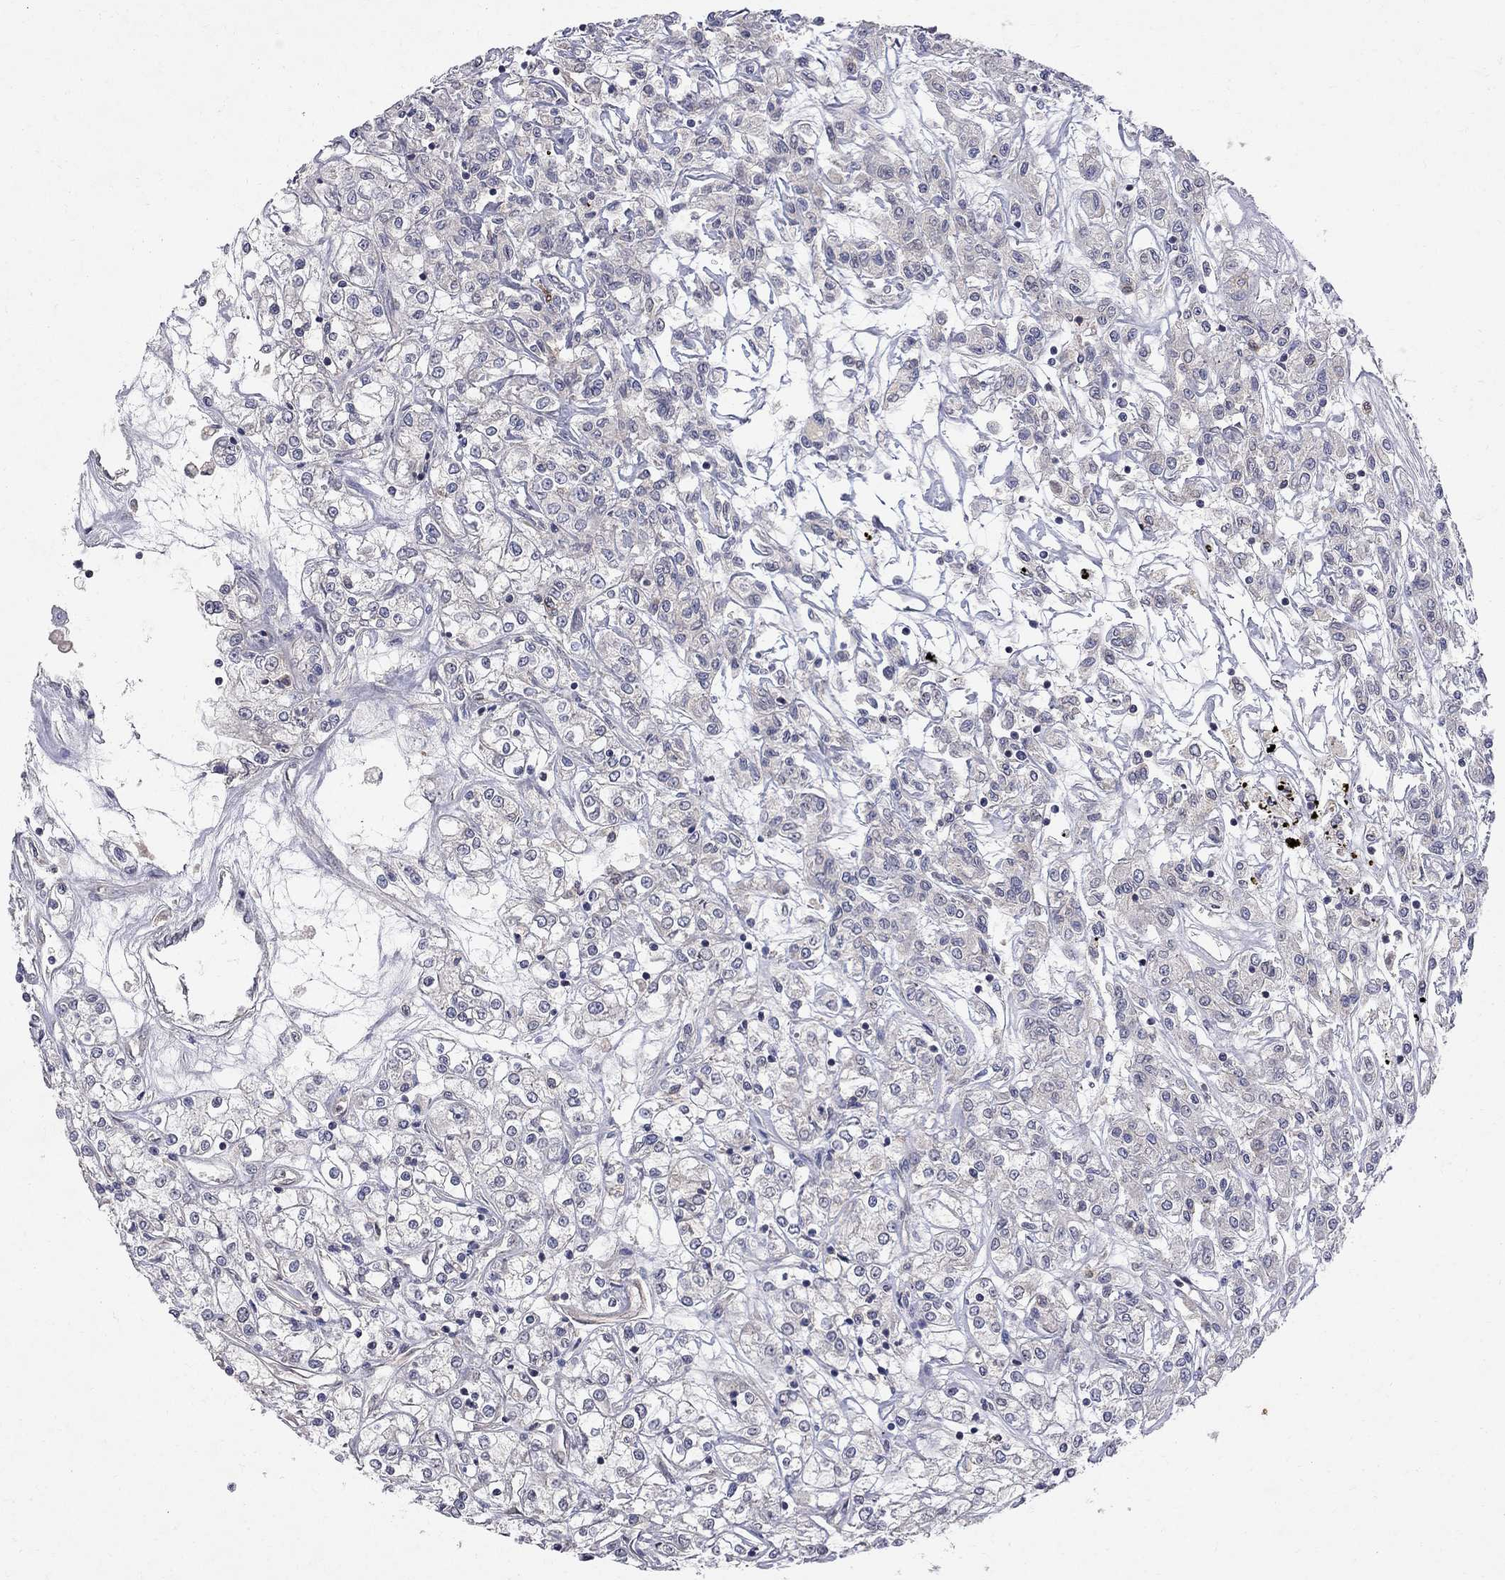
{"staining": {"intensity": "negative", "quantity": "none", "location": "none"}, "tissue": "renal cancer", "cell_type": "Tumor cells", "image_type": "cancer", "snomed": [{"axis": "morphology", "description": "Adenocarcinoma, NOS"}, {"axis": "topography", "description": "Kidney"}], "caption": "Immunohistochemistry (IHC) histopathology image of neoplastic tissue: human renal cancer (adenocarcinoma) stained with DAB demonstrates no significant protein expression in tumor cells. The staining was performed using DAB to visualize the protein expression in brown, while the nuclei were stained in blue with hematoxylin (Magnification: 20x).", "gene": "ABI3", "patient": {"sex": "female", "age": 59}}